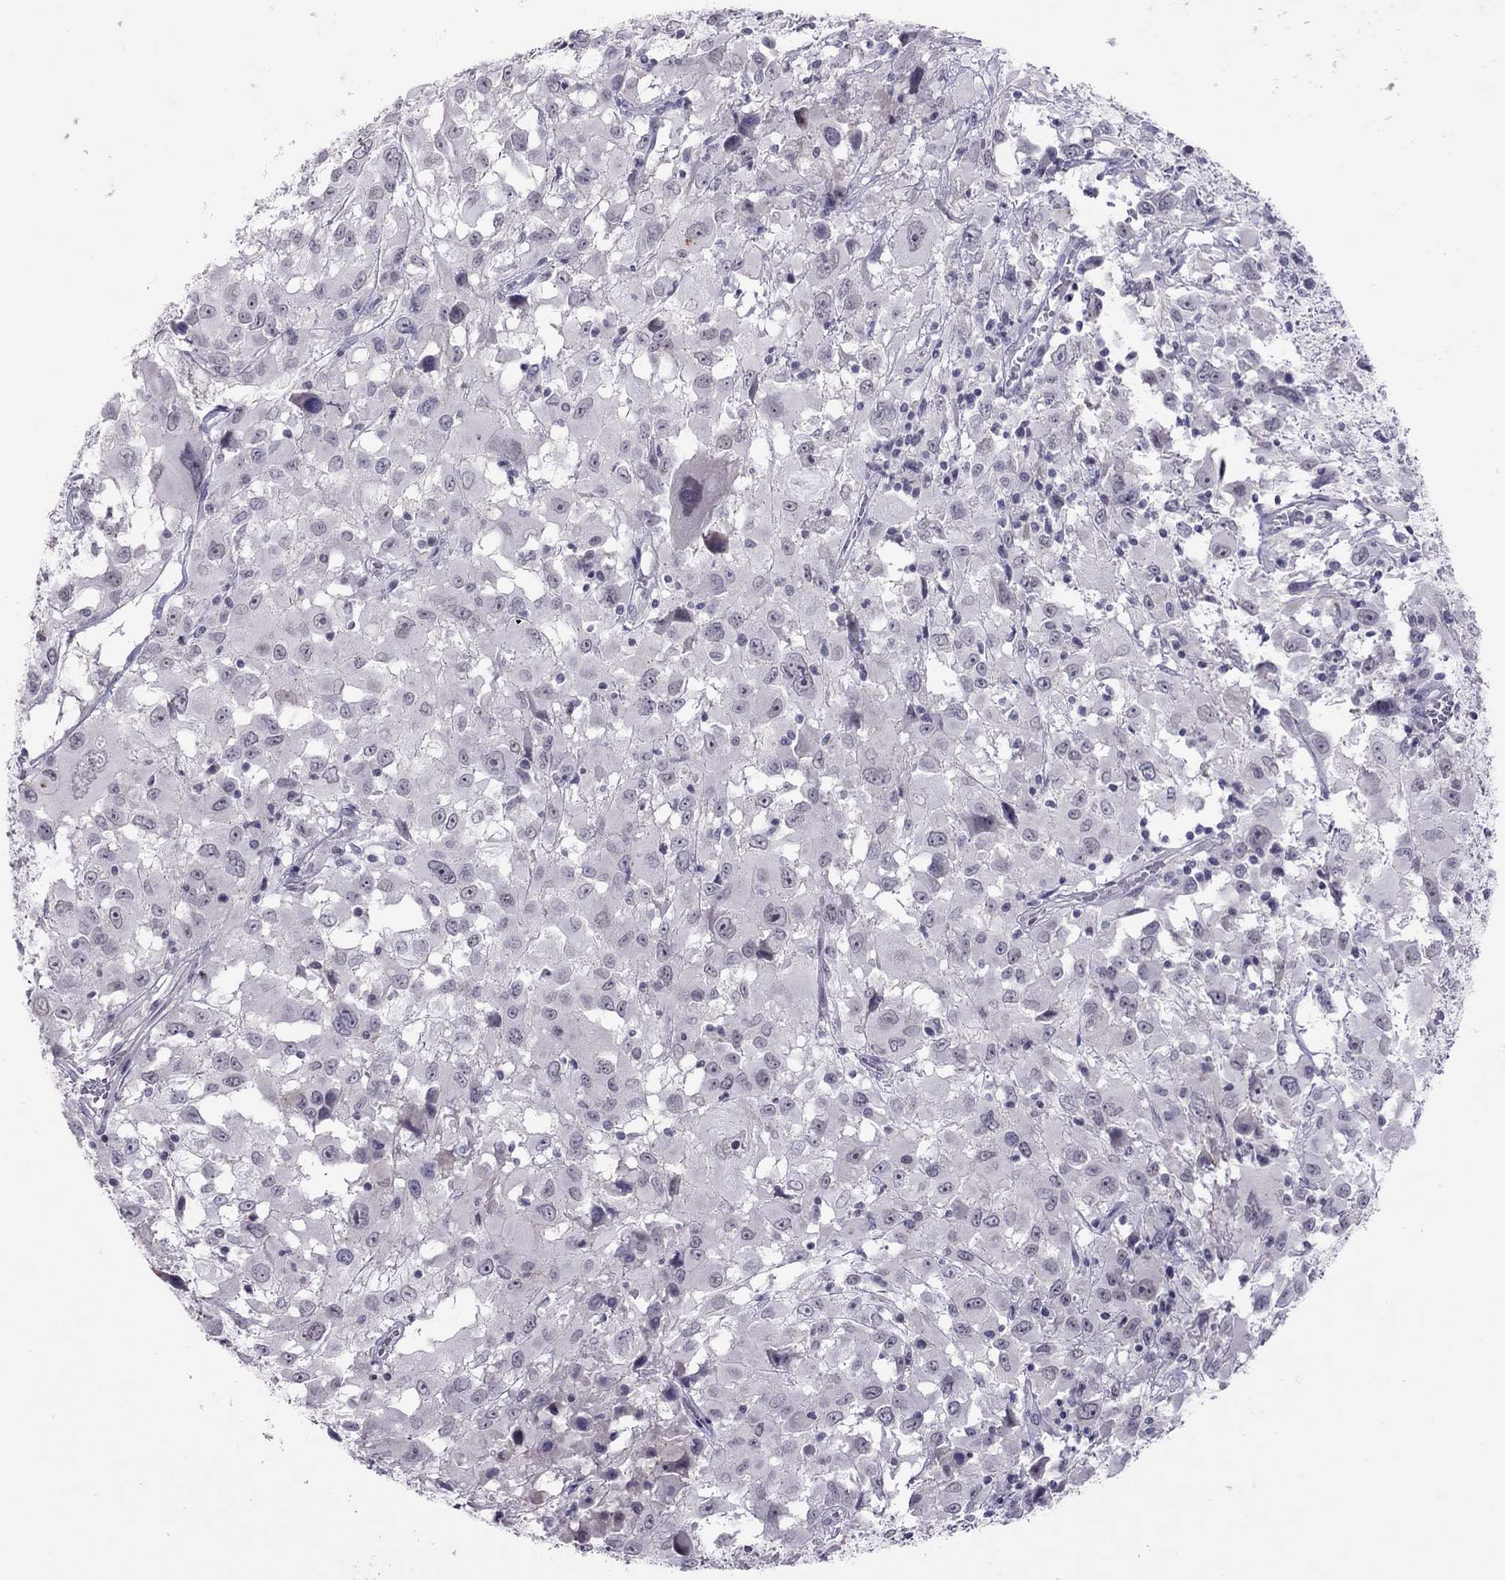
{"staining": {"intensity": "negative", "quantity": "none", "location": "none"}, "tissue": "melanoma", "cell_type": "Tumor cells", "image_type": "cancer", "snomed": [{"axis": "morphology", "description": "Malignant melanoma, Metastatic site"}, {"axis": "topography", "description": "Soft tissue"}], "caption": "An image of malignant melanoma (metastatic site) stained for a protein displays no brown staining in tumor cells. (Brightfield microscopy of DAB (3,3'-diaminobenzidine) immunohistochemistry (IHC) at high magnification).", "gene": "JHY", "patient": {"sex": "male", "age": 50}}